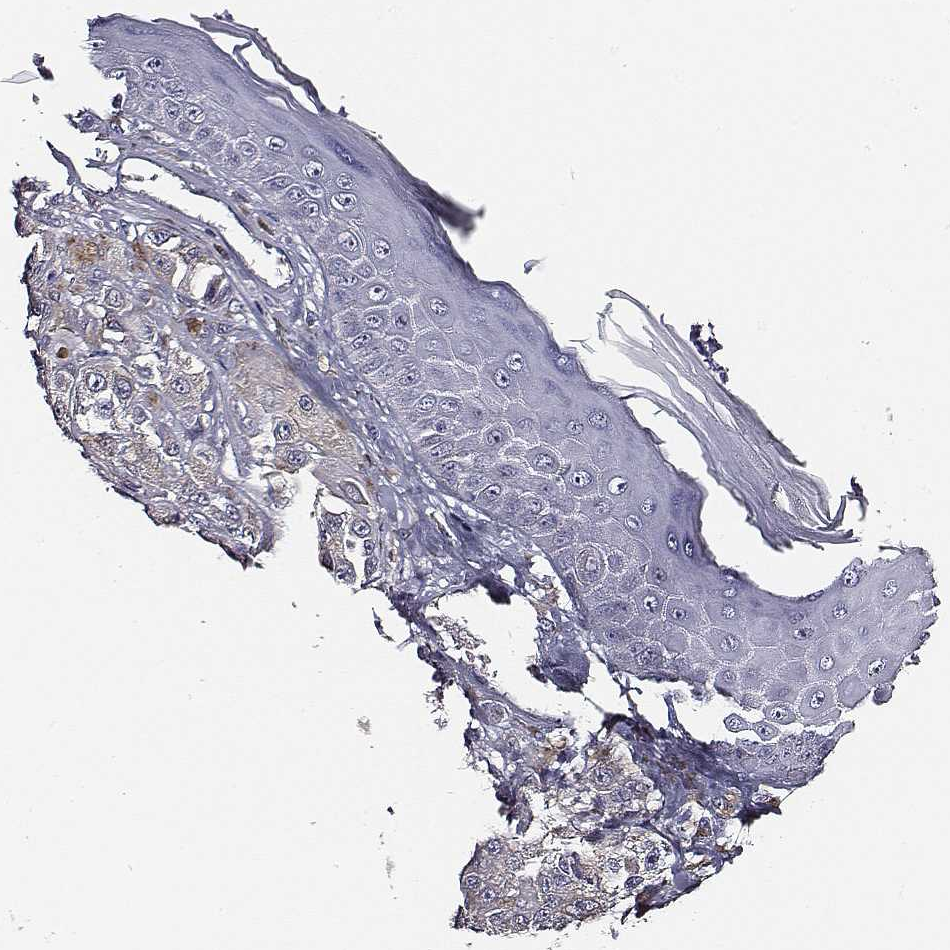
{"staining": {"intensity": "negative", "quantity": "none", "location": "none"}, "tissue": "melanoma", "cell_type": "Tumor cells", "image_type": "cancer", "snomed": [{"axis": "morphology", "description": "Malignant melanoma, NOS"}, {"axis": "topography", "description": "Skin"}], "caption": "DAB (3,3'-diaminobenzidine) immunohistochemical staining of melanoma exhibits no significant staining in tumor cells.", "gene": "AADAT", "patient": {"sex": "male", "age": 67}}